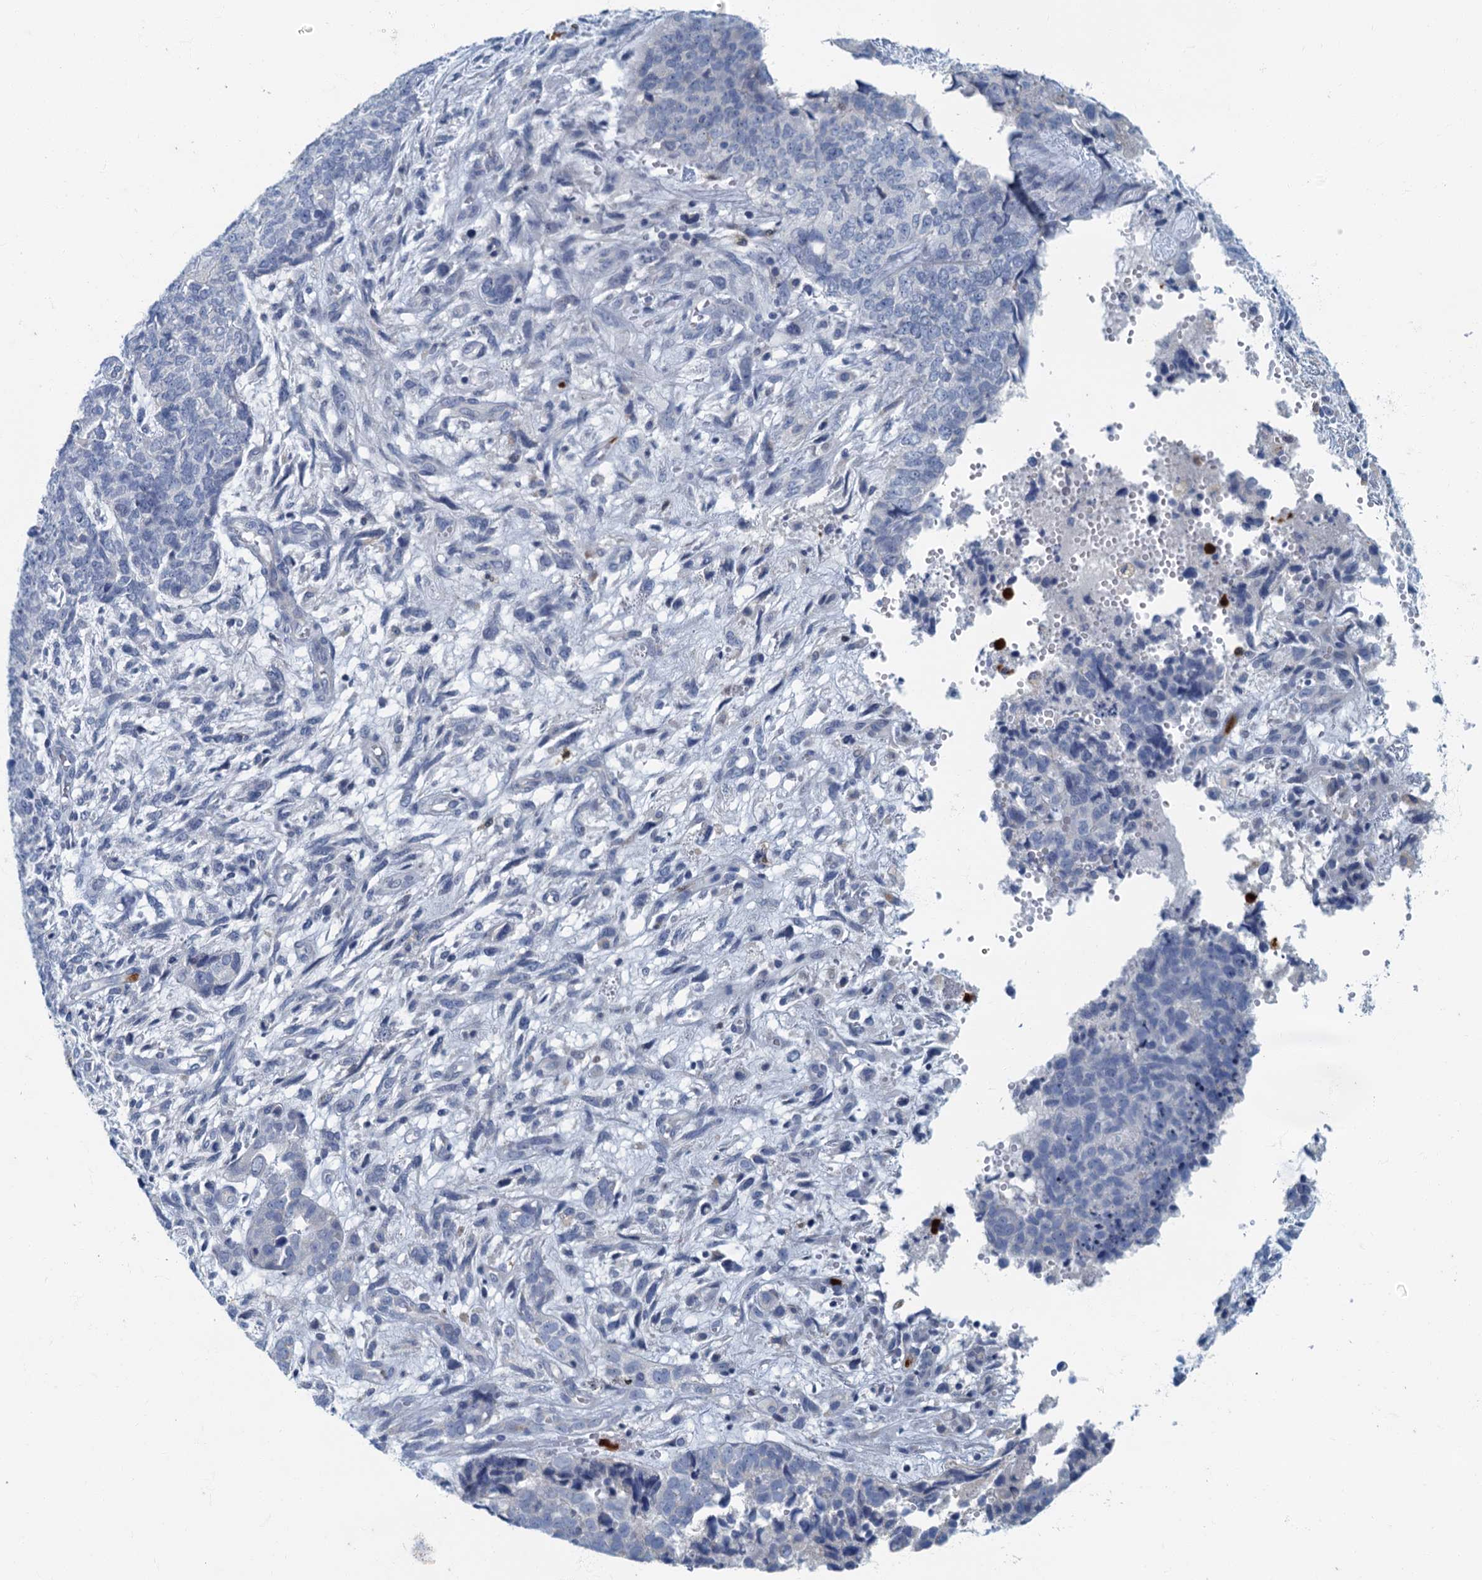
{"staining": {"intensity": "negative", "quantity": "none", "location": "none"}, "tissue": "cervical cancer", "cell_type": "Tumor cells", "image_type": "cancer", "snomed": [{"axis": "morphology", "description": "Squamous cell carcinoma, NOS"}, {"axis": "topography", "description": "Cervix"}], "caption": "Protein analysis of squamous cell carcinoma (cervical) shows no significant positivity in tumor cells.", "gene": "ANKDD1A", "patient": {"sex": "female", "age": 63}}